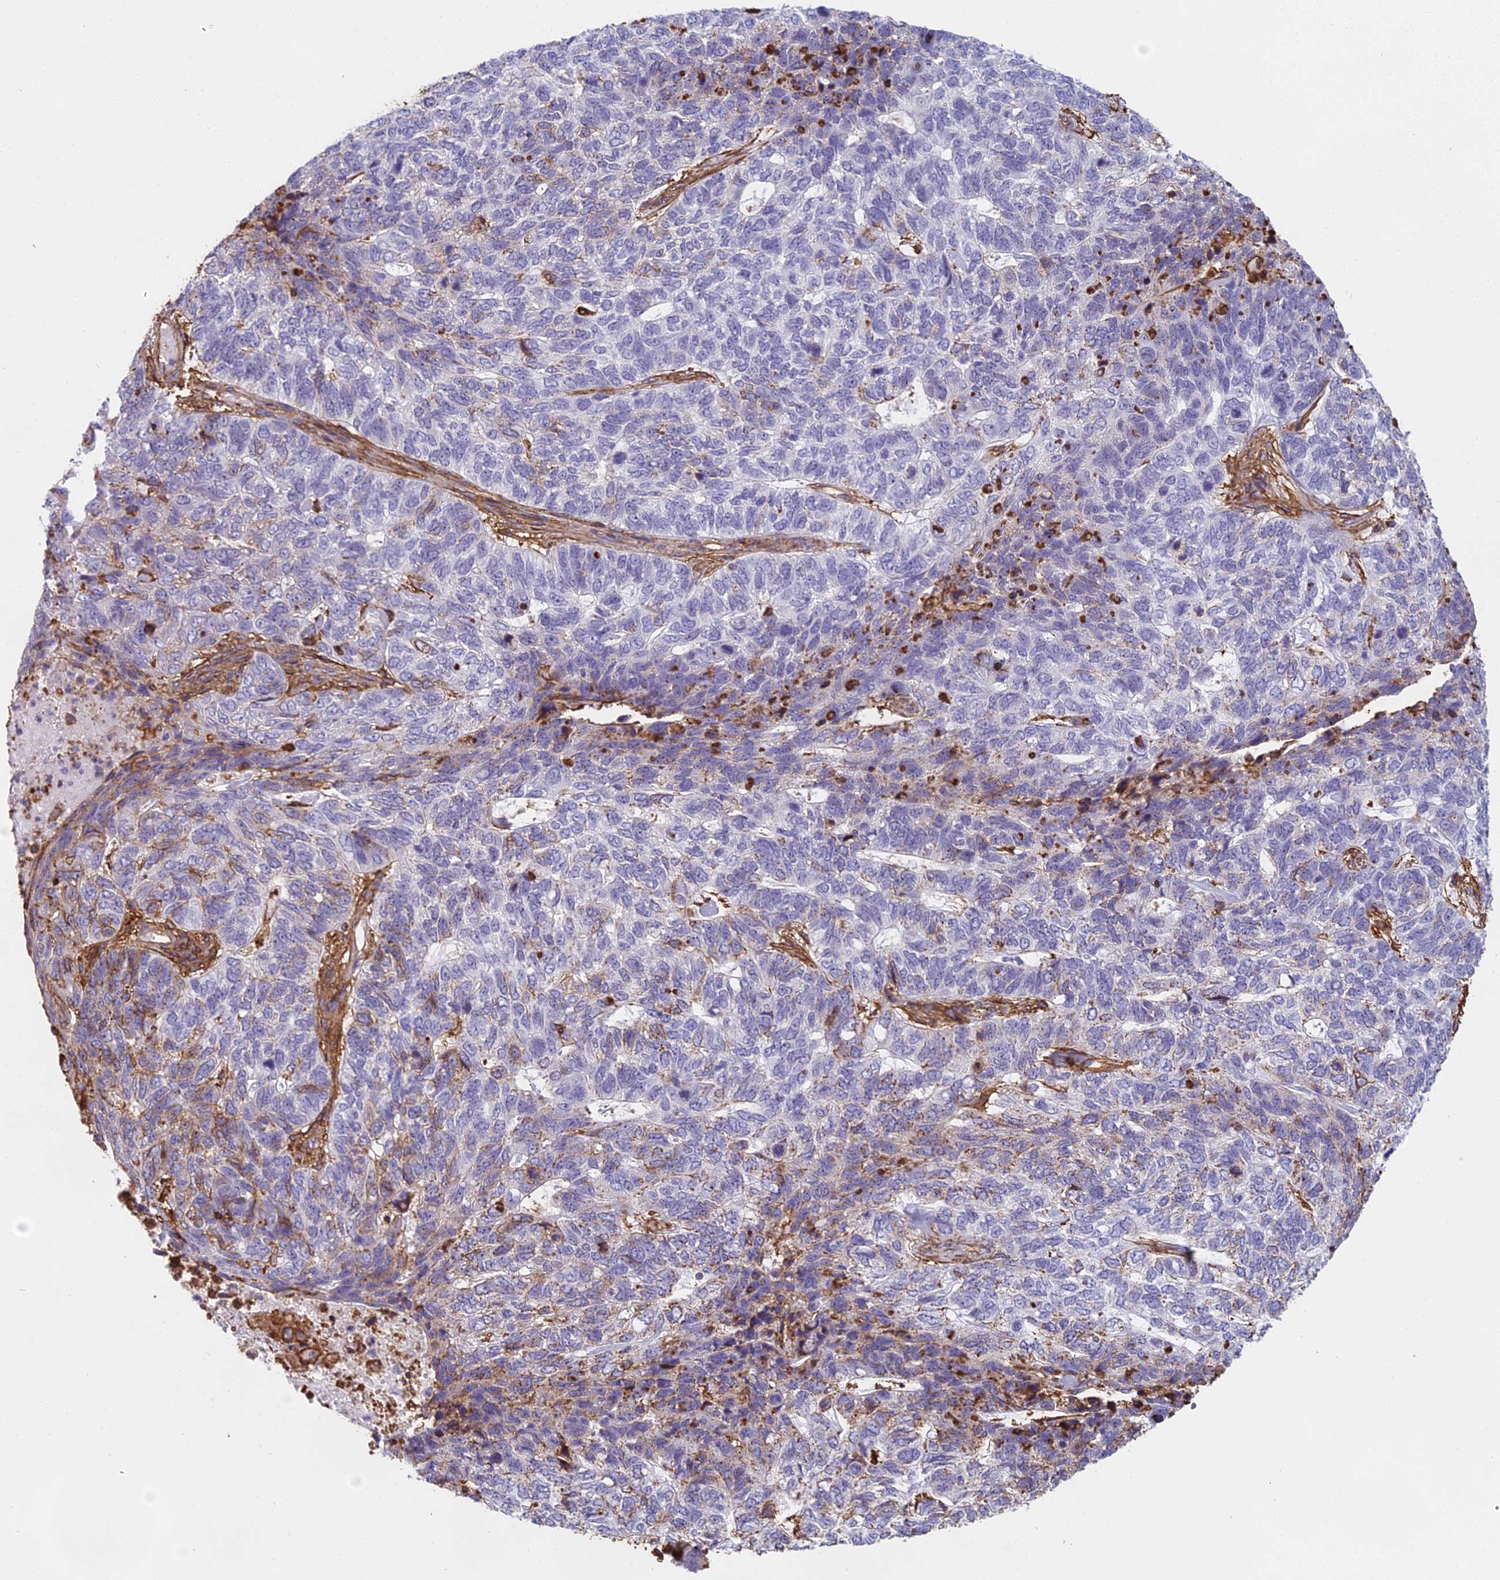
{"staining": {"intensity": "negative", "quantity": "none", "location": "none"}, "tissue": "skin cancer", "cell_type": "Tumor cells", "image_type": "cancer", "snomed": [{"axis": "morphology", "description": "Basal cell carcinoma"}, {"axis": "topography", "description": "Skin"}], "caption": "This is an immunohistochemistry image of human skin cancer. There is no expression in tumor cells.", "gene": "TMEM255B", "patient": {"sex": "female", "age": 65}}